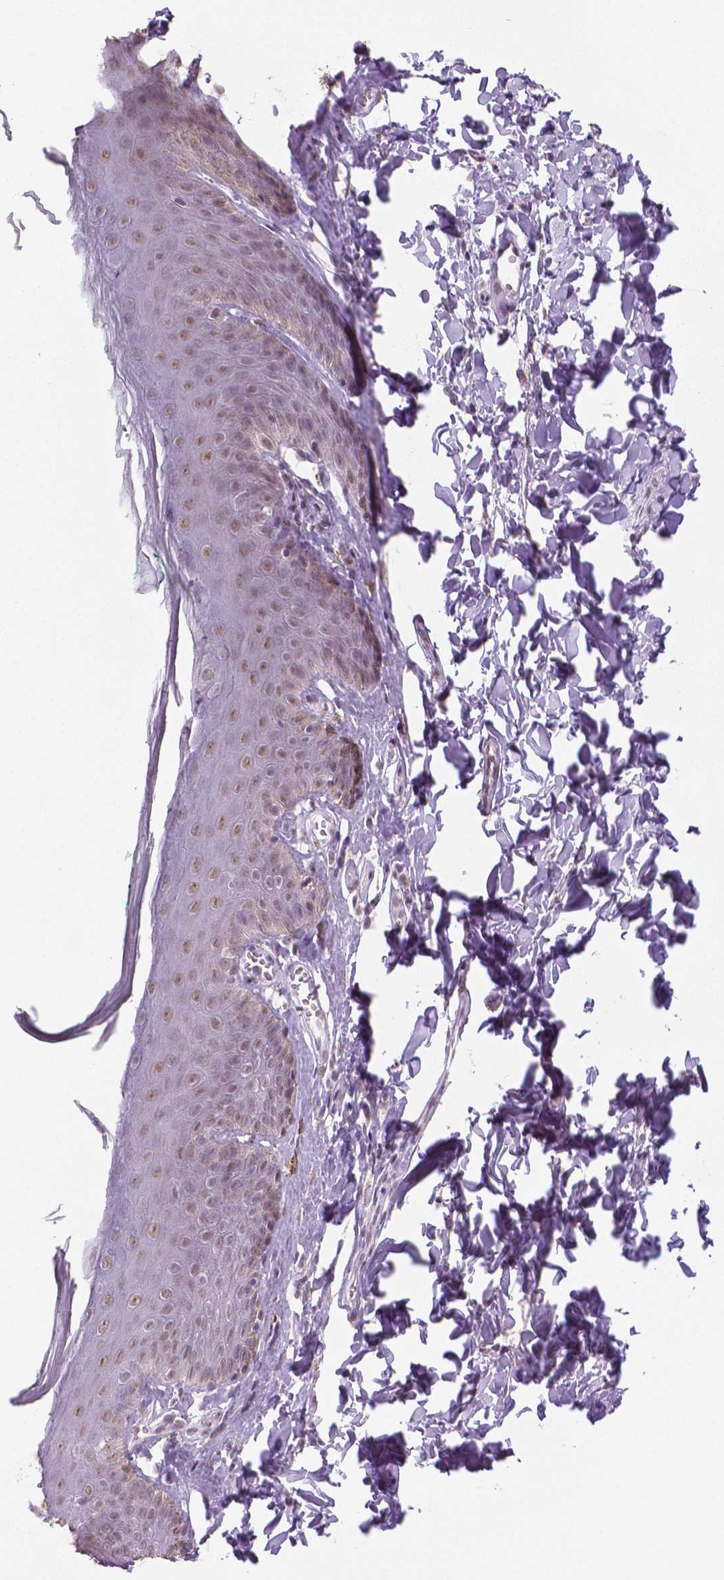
{"staining": {"intensity": "weak", "quantity": "25%-75%", "location": "nuclear"}, "tissue": "skin", "cell_type": "Epidermal cells", "image_type": "normal", "snomed": [{"axis": "morphology", "description": "Normal tissue, NOS"}, {"axis": "topography", "description": "Vulva"}, {"axis": "topography", "description": "Peripheral nerve tissue"}], "caption": "Immunohistochemical staining of unremarkable human skin reveals low levels of weak nuclear positivity in approximately 25%-75% of epidermal cells.", "gene": "IGF2BP1", "patient": {"sex": "female", "age": 66}}